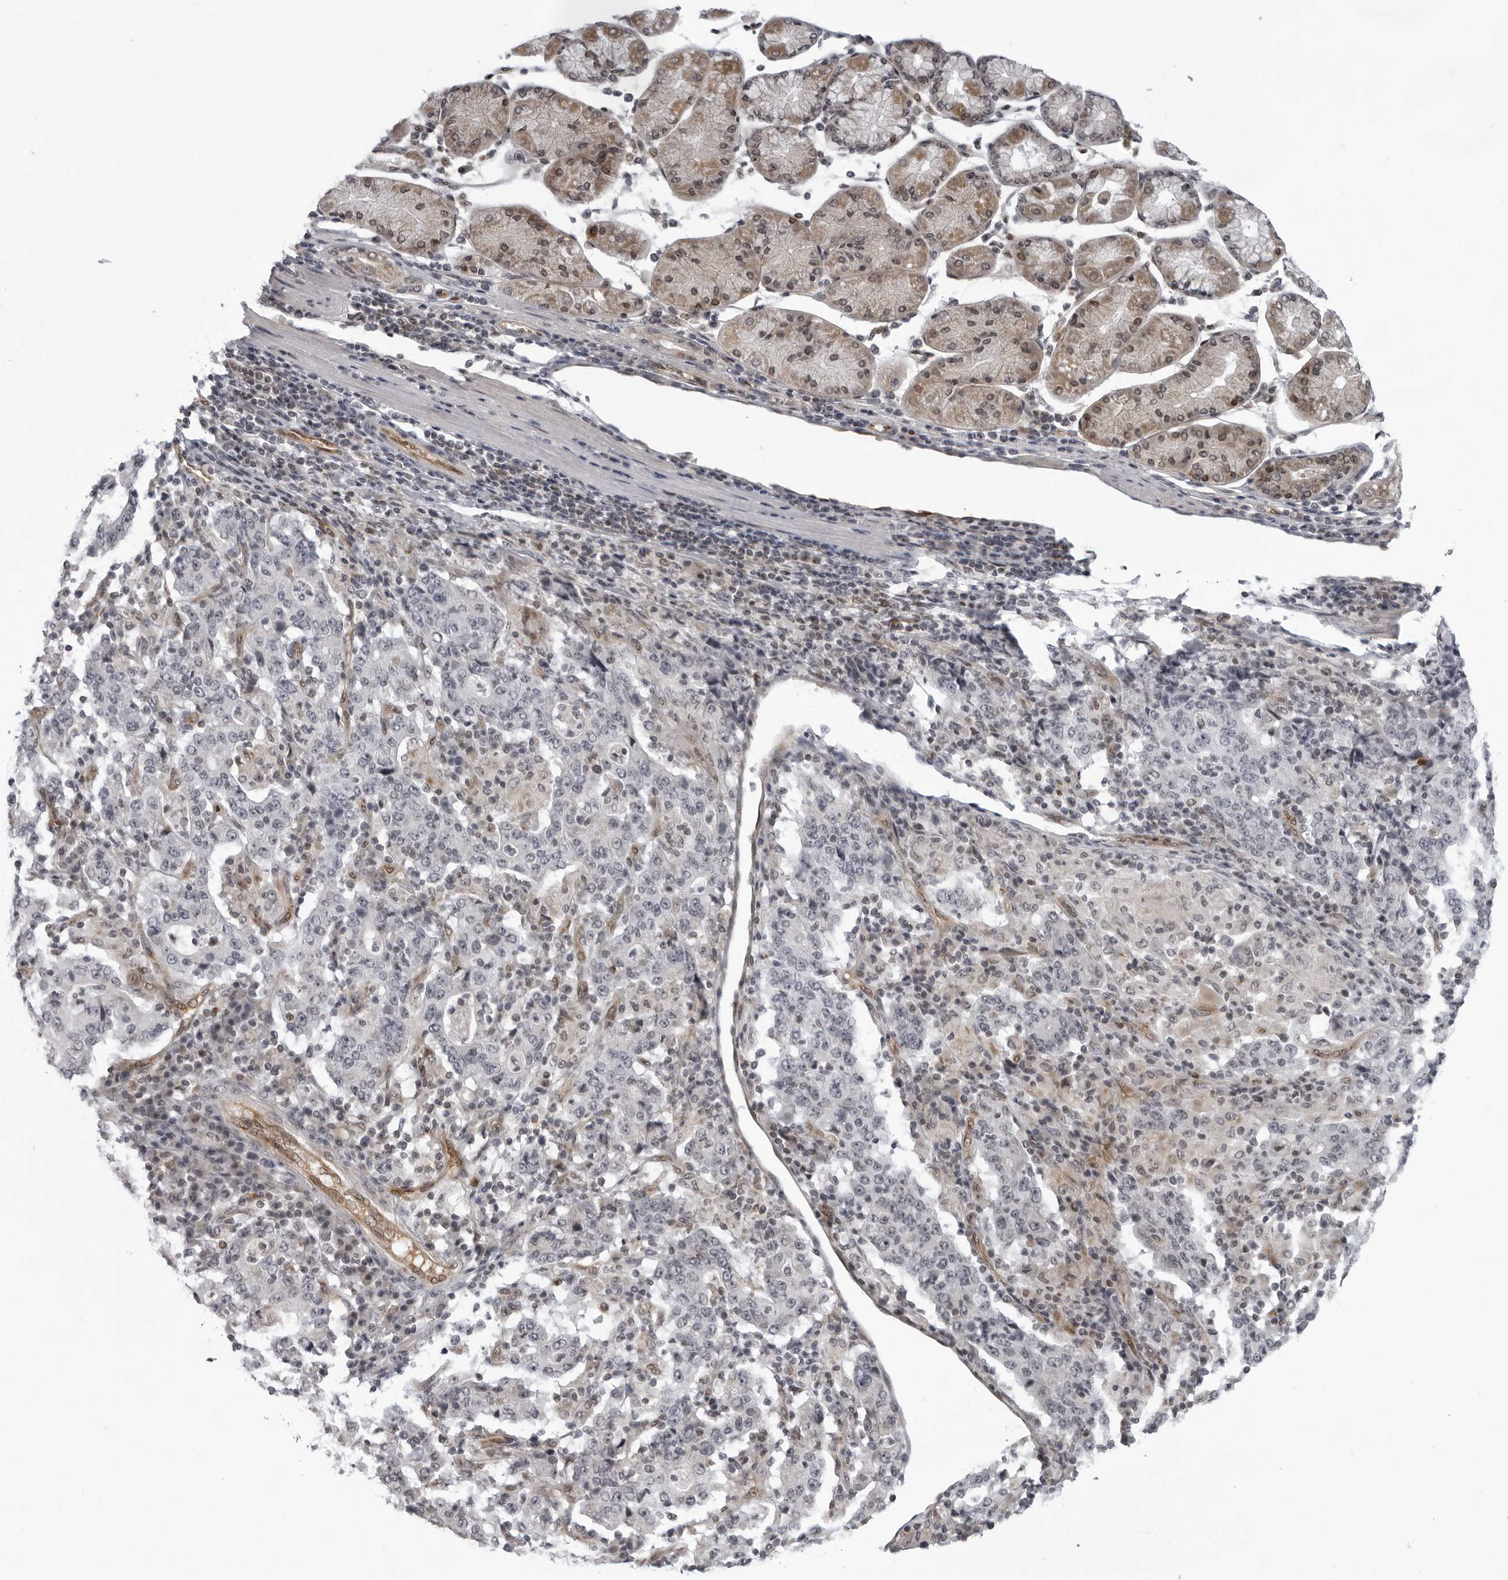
{"staining": {"intensity": "negative", "quantity": "none", "location": "none"}, "tissue": "stomach cancer", "cell_type": "Tumor cells", "image_type": "cancer", "snomed": [{"axis": "morphology", "description": "Normal tissue, NOS"}, {"axis": "morphology", "description": "Adenocarcinoma, NOS"}, {"axis": "topography", "description": "Stomach, upper"}, {"axis": "topography", "description": "Stomach"}], "caption": "Adenocarcinoma (stomach) was stained to show a protein in brown. There is no significant positivity in tumor cells. Brightfield microscopy of immunohistochemistry (IHC) stained with DAB (3,3'-diaminobenzidine) (brown) and hematoxylin (blue), captured at high magnification.", "gene": "MAPK12", "patient": {"sex": "male", "age": 59}}